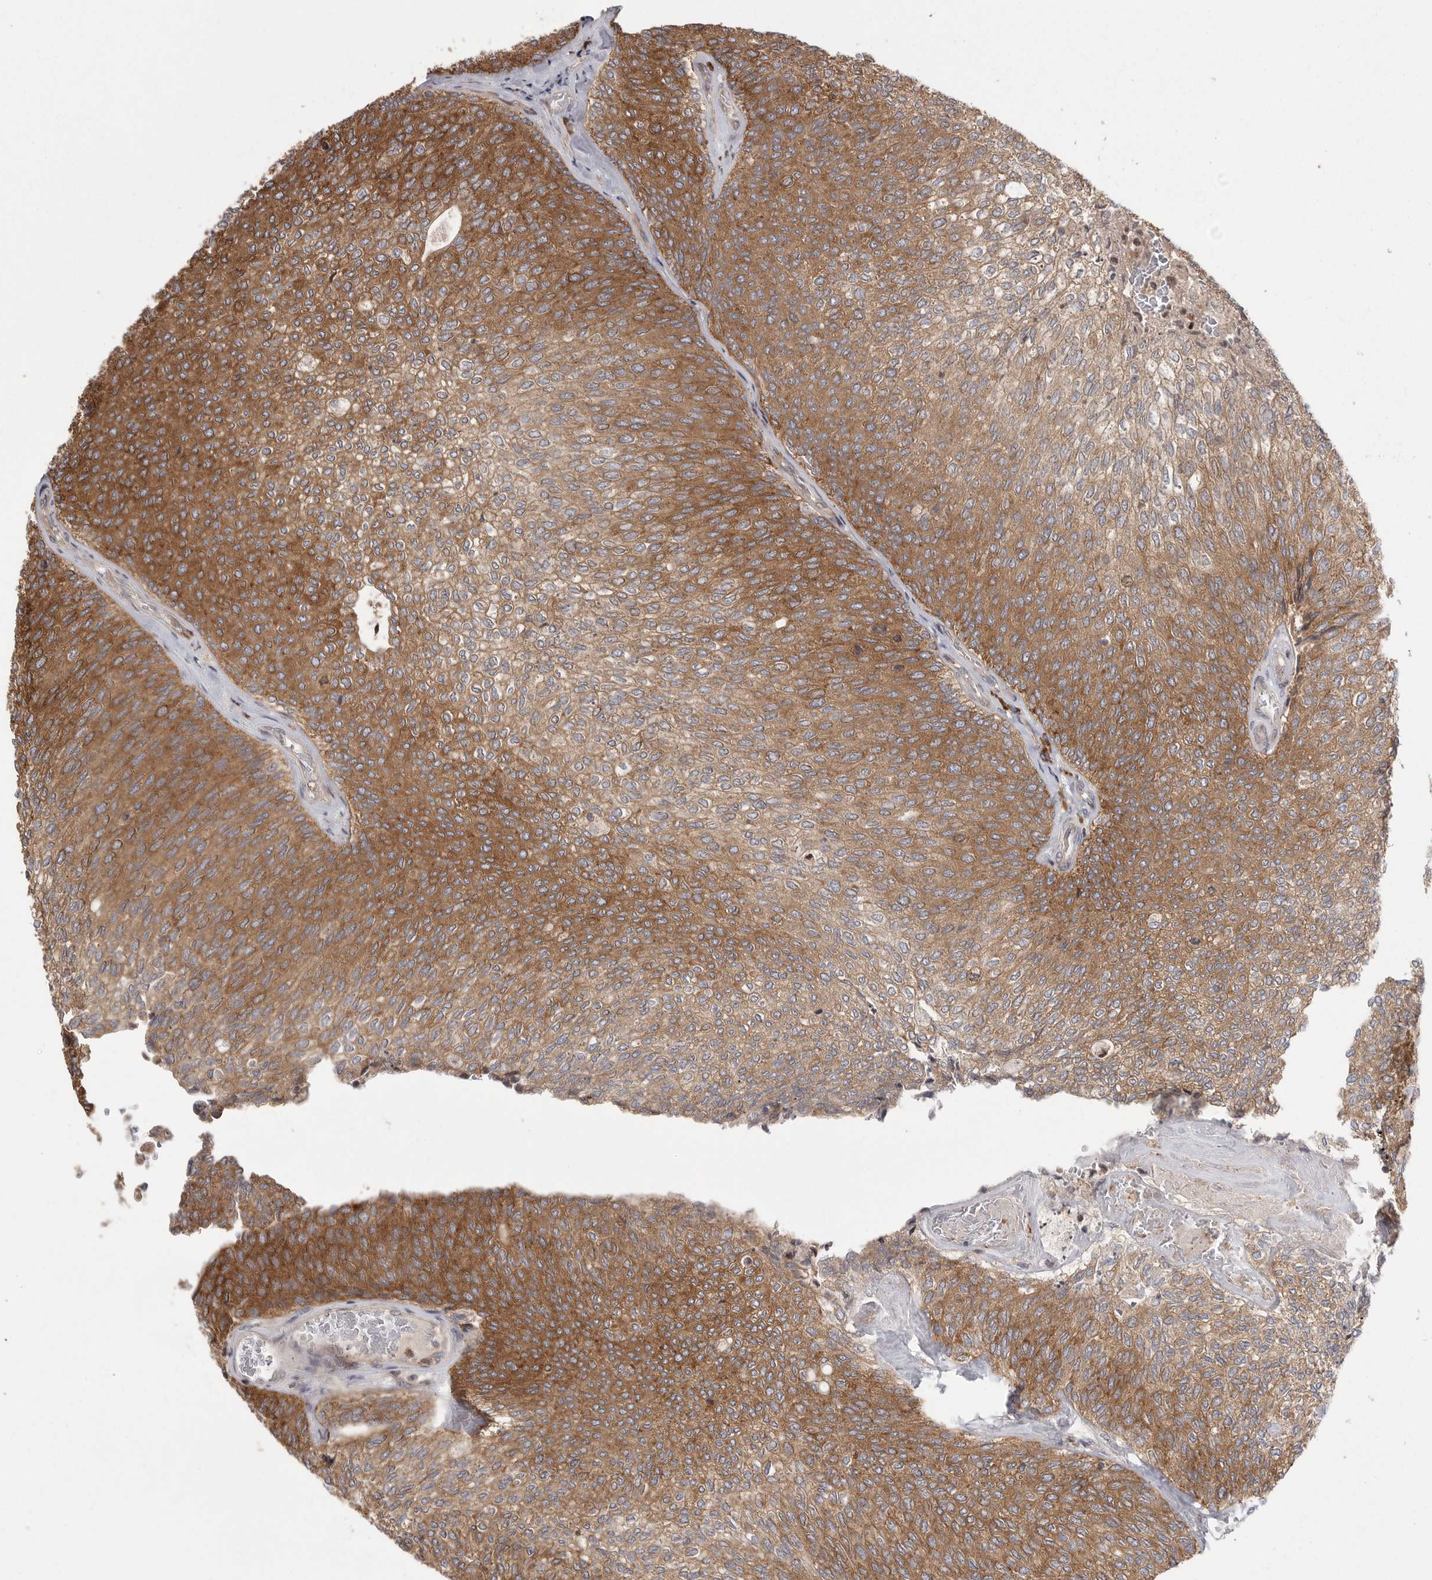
{"staining": {"intensity": "moderate", "quantity": ">75%", "location": "cytoplasmic/membranous"}, "tissue": "urothelial cancer", "cell_type": "Tumor cells", "image_type": "cancer", "snomed": [{"axis": "morphology", "description": "Urothelial carcinoma, Low grade"}, {"axis": "topography", "description": "Urinary bladder"}], "caption": "This image reveals immunohistochemistry staining of urothelial cancer, with medium moderate cytoplasmic/membranous positivity in about >75% of tumor cells.", "gene": "OXR1", "patient": {"sex": "female", "age": 79}}